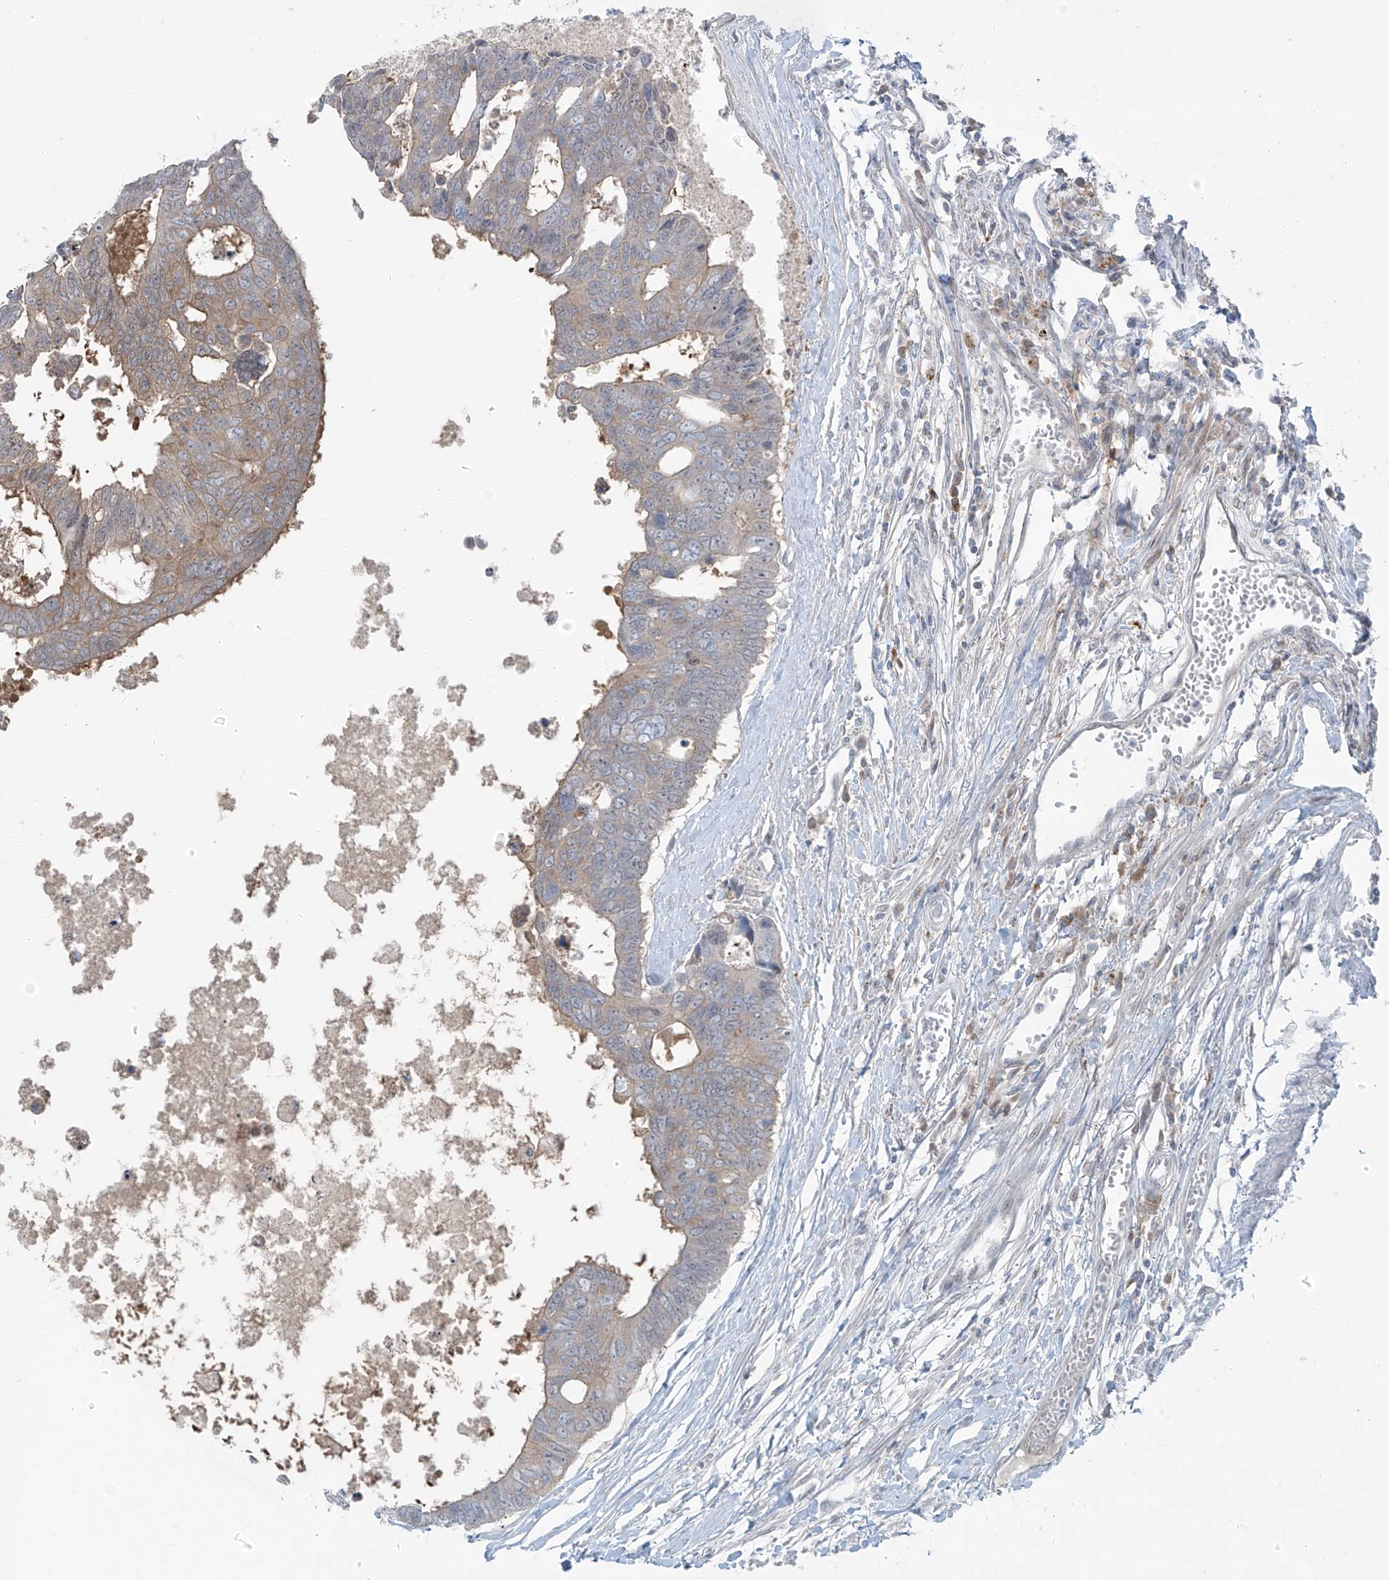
{"staining": {"intensity": "moderate", "quantity": "25%-75%", "location": "cytoplasmic/membranous"}, "tissue": "colorectal cancer", "cell_type": "Tumor cells", "image_type": "cancer", "snomed": [{"axis": "morphology", "description": "Adenocarcinoma, NOS"}, {"axis": "topography", "description": "Rectum"}], "caption": "This is a histology image of immunohistochemistry staining of colorectal cancer, which shows moderate expression in the cytoplasmic/membranous of tumor cells.", "gene": "PPAT", "patient": {"sex": "male", "age": 84}}